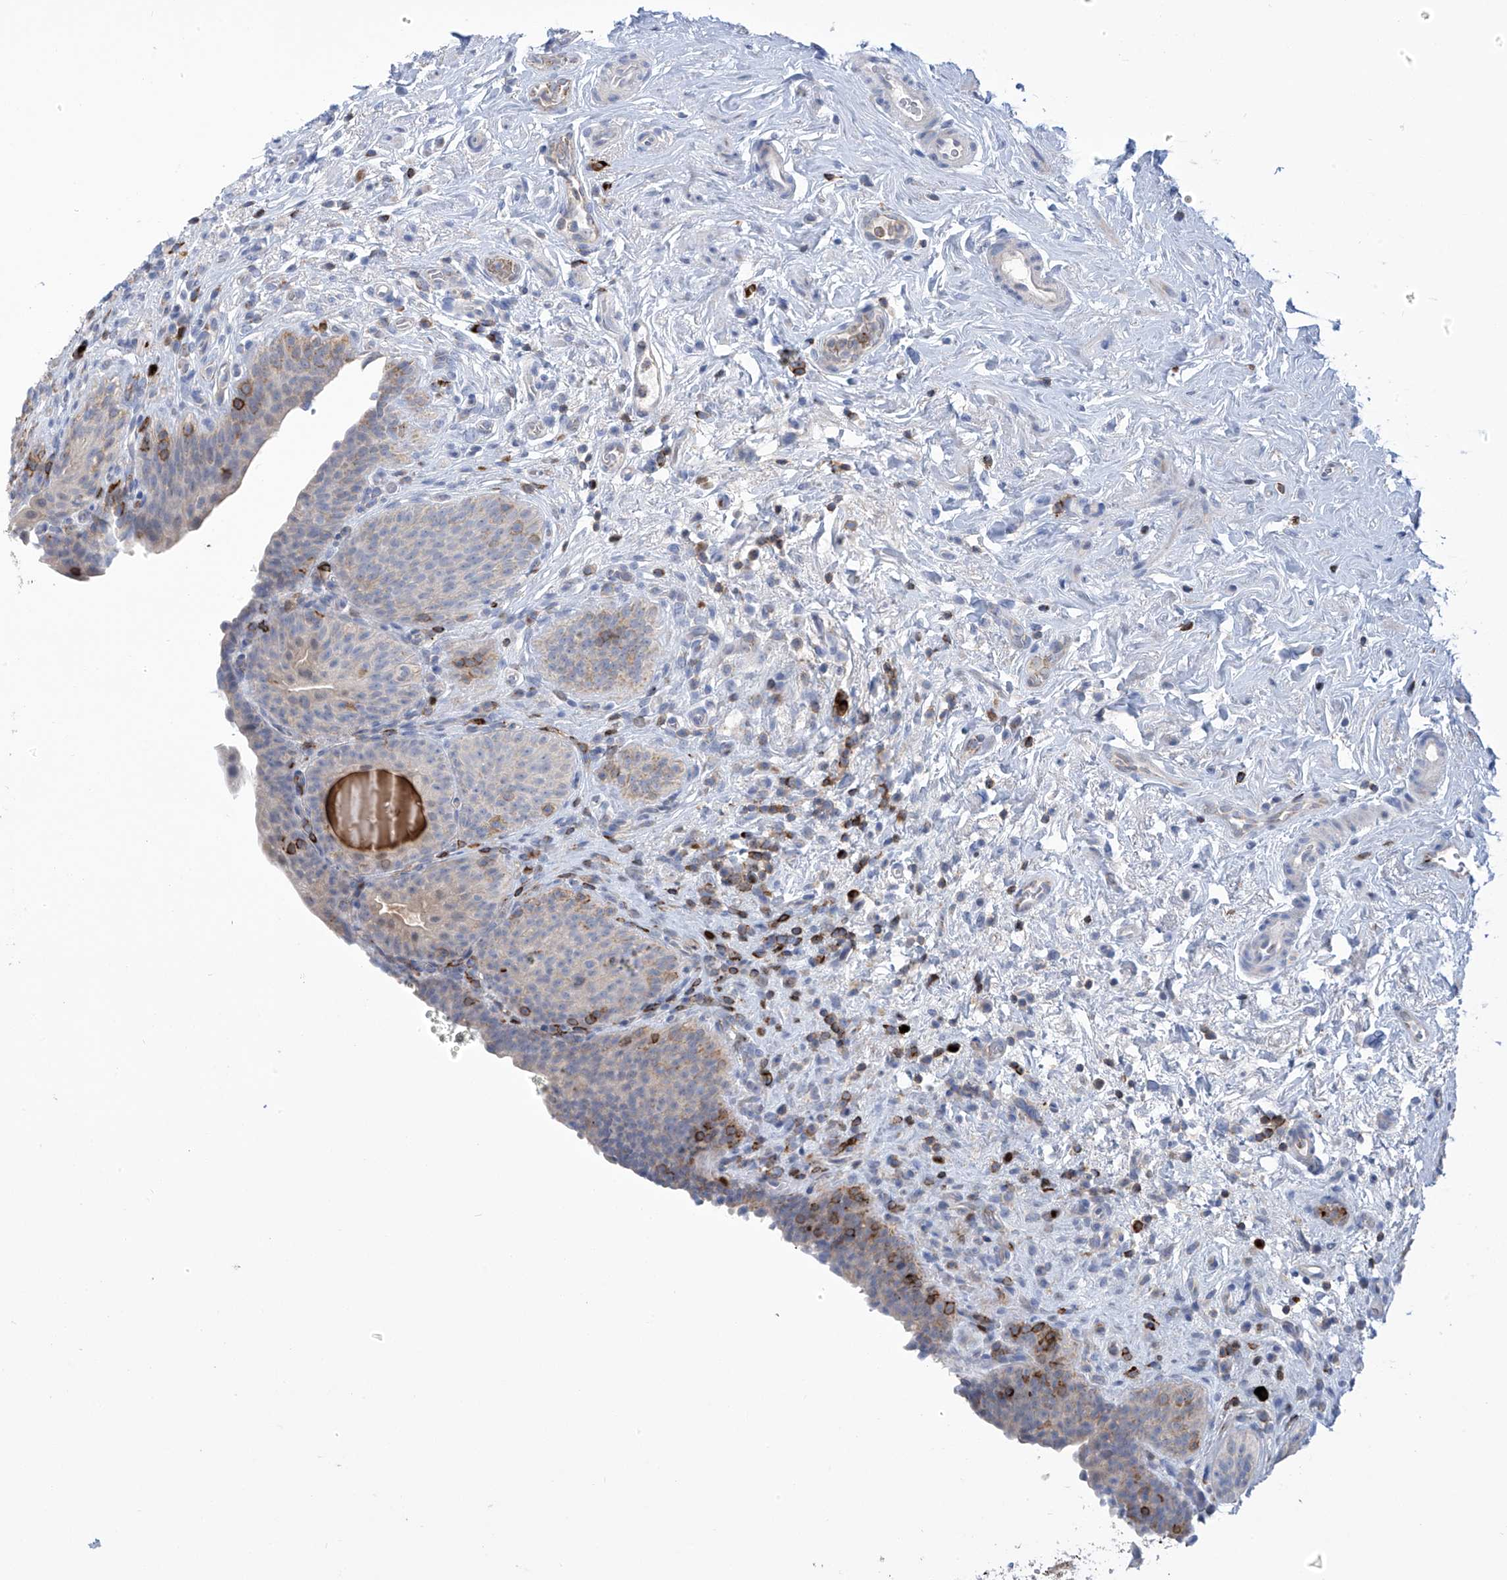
{"staining": {"intensity": "negative", "quantity": "none", "location": "none"}, "tissue": "urinary bladder", "cell_type": "Urothelial cells", "image_type": "normal", "snomed": [{"axis": "morphology", "description": "Normal tissue, NOS"}, {"axis": "topography", "description": "Urinary bladder"}], "caption": "IHC of unremarkable urinary bladder displays no expression in urothelial cells.", "gene": "IBA57", "patient": {"sex": "male", "age": 83}}